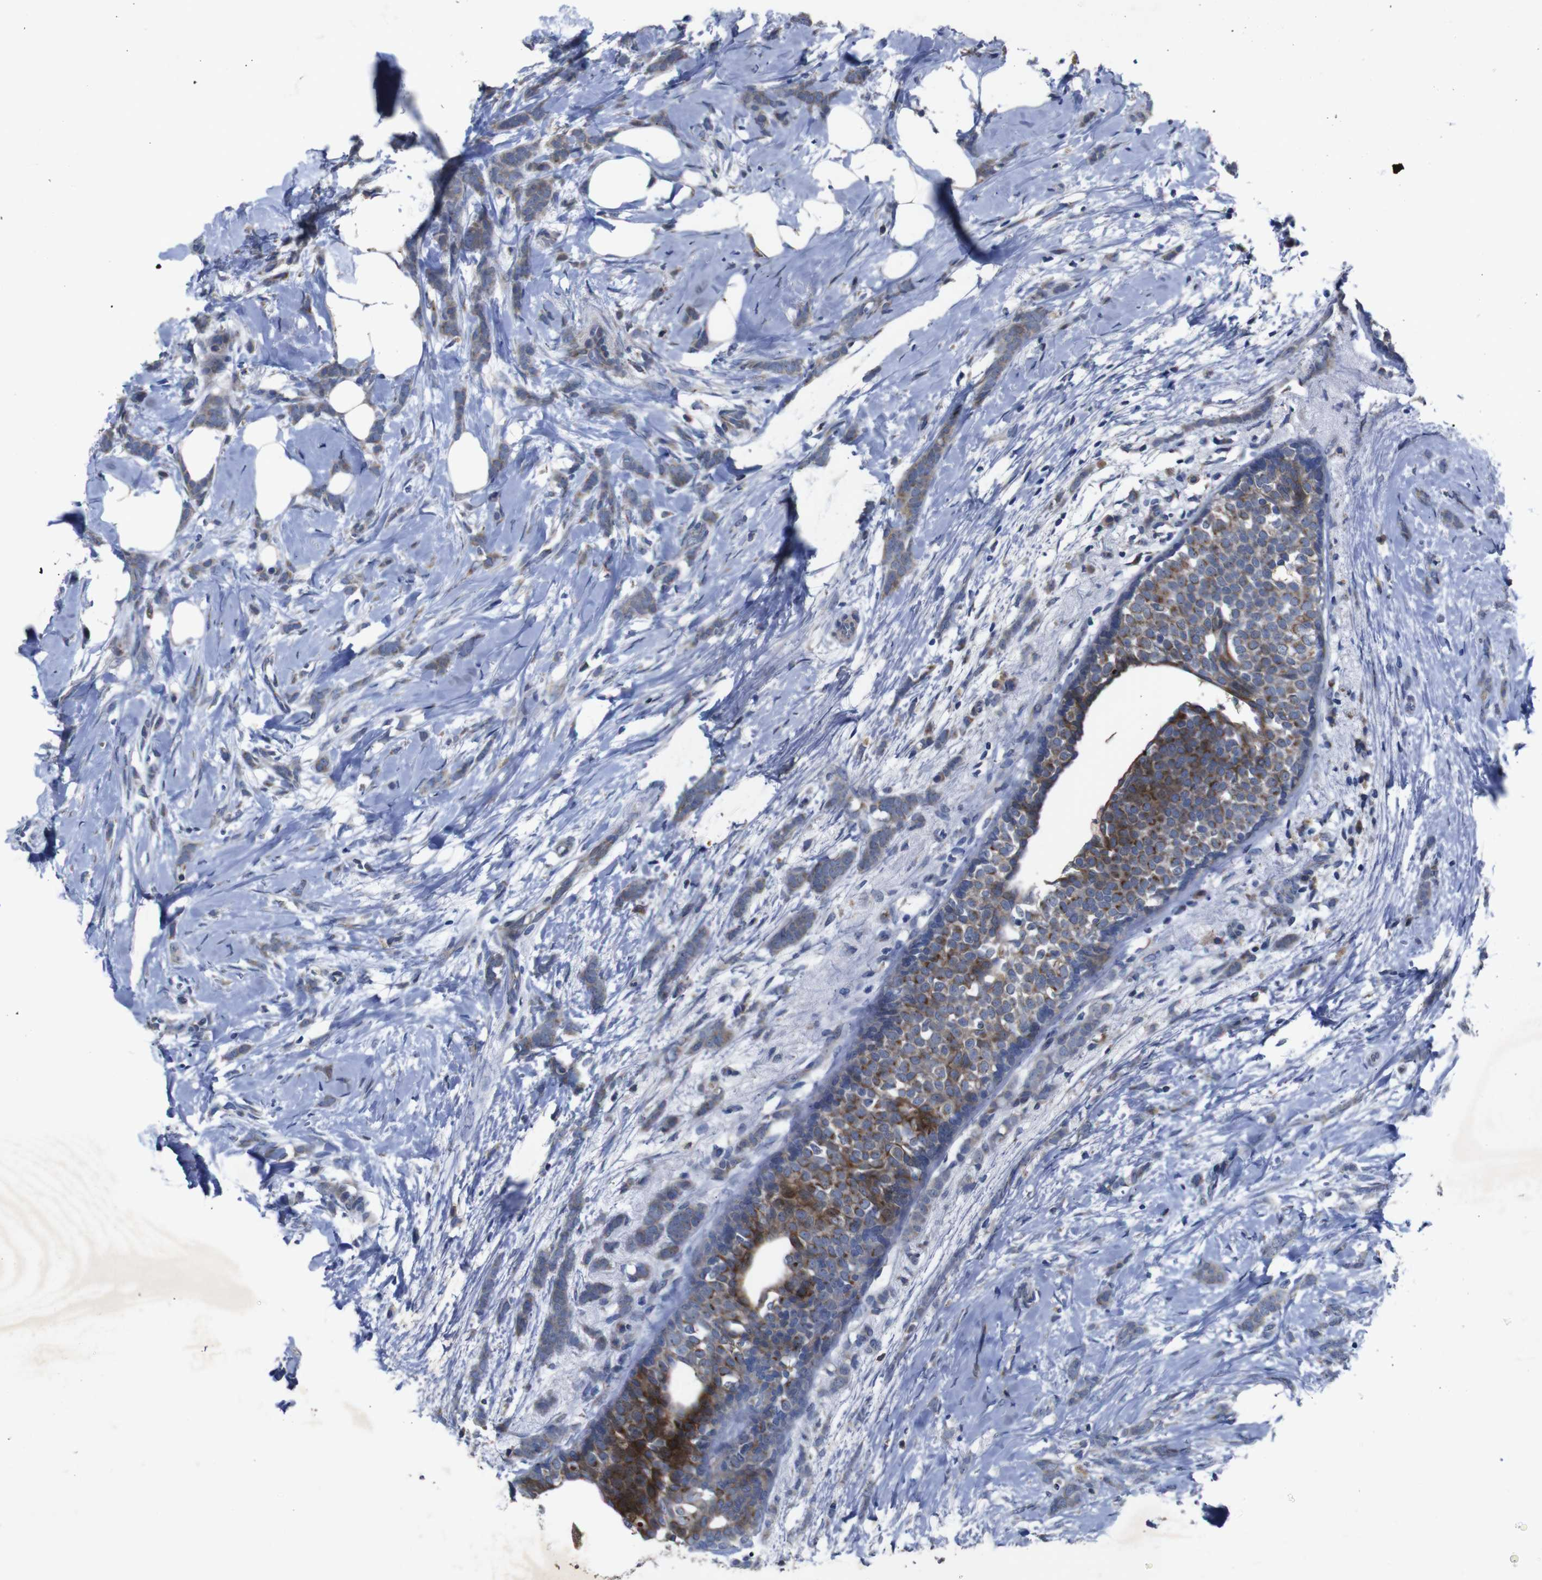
{"staining": {"intensity": "moderate", "quantity": ">75%", "location": "cytoplasmic/membranous"}, "tissue": "breast cancer", "cell_type": "Tumor cells", "image_type": "cancer", "snomed": [{"axis": "morphology", "description": "Lobular carcinoma, in situ"}, {"axis": "morphology", "description": "Lobular carcinoma"}, {"axis": "topography", "description": "Breast"}], "caption": "Immunohistochemistry micrograph of human breast lobular carcinoma in situ stained for a protein (brown), which demonstrates medium levels of moderate cytoplasmic/membranous staining in about >75% of tumor cells.", "gene": "CHST10", "patient": {"sex": "female", "age": 41}}